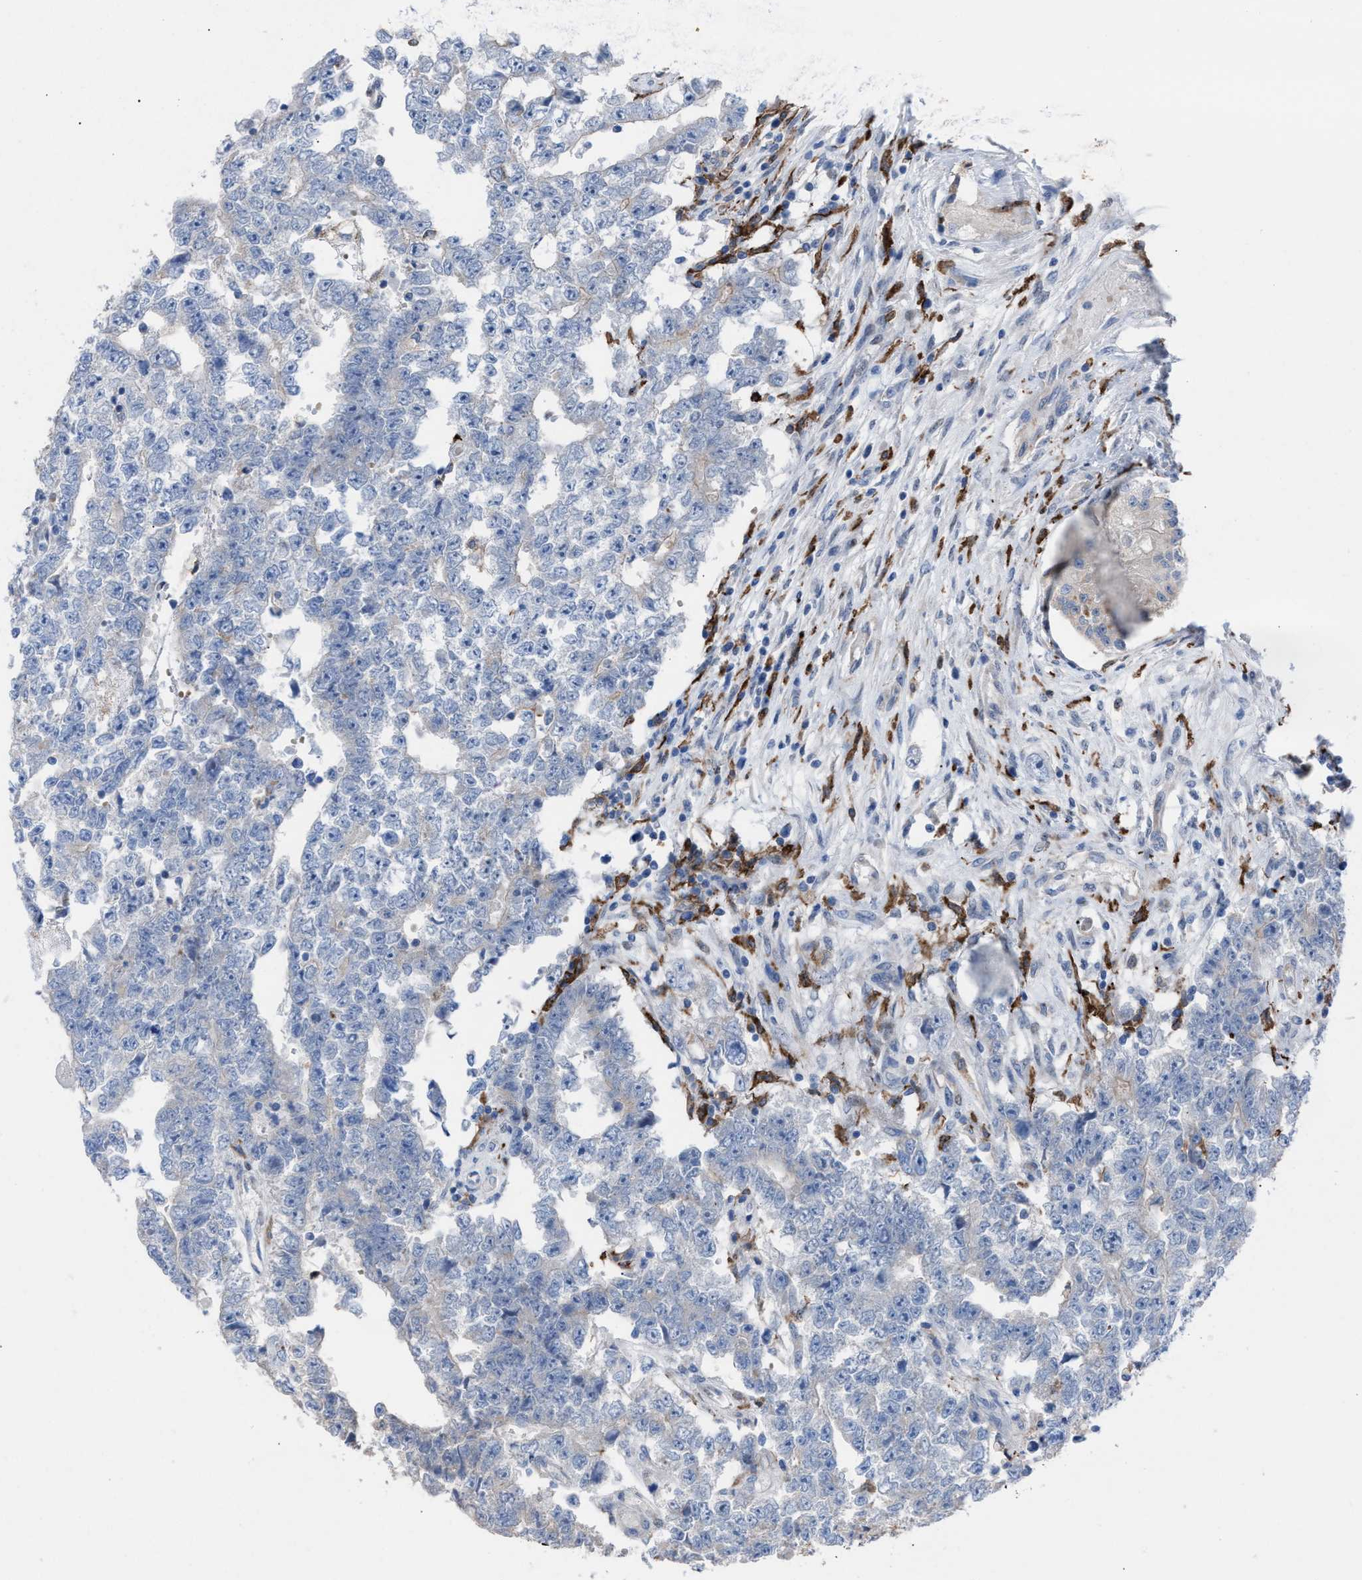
{"staining": {"intensity": "negative", "quantity": "none", "location": "none"}, "tissue": "testis cancer", "cell_type": "Tumor cells", "image_type": "cancer", "snomed": [{"axis": "morphology", "description": "Carcinoma, Embryonal, NOS"}, {"axis": "topography", "description": "Testis"}], "caption": "Immunohistochemistry (IHC) histopathology image of neoplastic tissue: testis cancer stained with DAB shows no significant protein staining in tumor cells. (DAB IHC with hematoxylin counter stain).", "gene": "SLC47A1", "patient": {"sex": "male", "age": 25}}